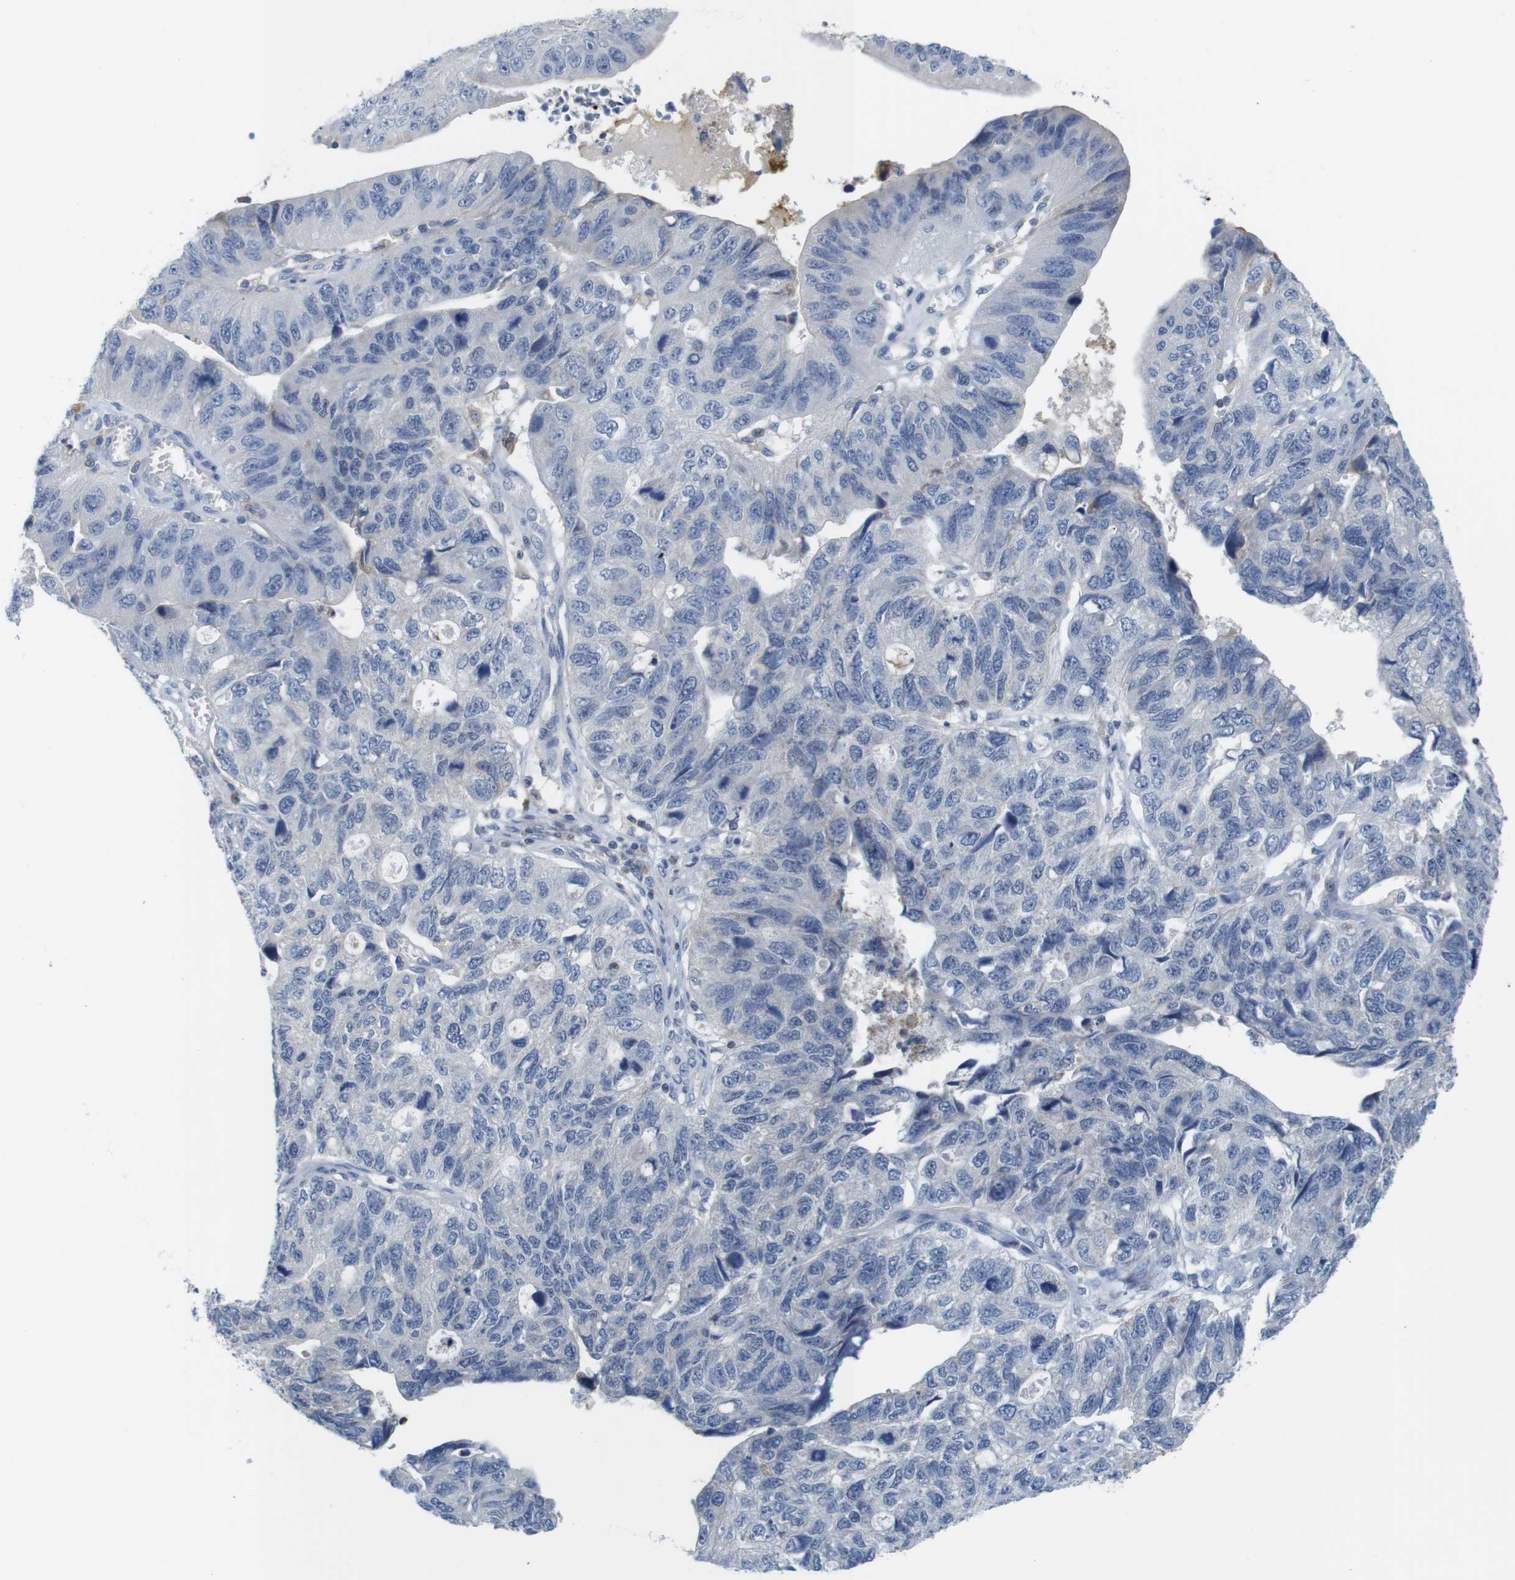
{"staining": {"intensity": "negative", "quantity": "none", "location": "none"}, "tissue": "stomach cancer", "cell_type": "Tumor cells", "image_type": "cancer", "snomed": [{"axis": "morphology", "description": "Adenocarcinoma, NOS"}, {"axis": "topography", "description": "Stomach"}], "caption": "Immunohistochemistry of human stomach cancer (adenocarcinoma) demonstrates no staining in tumor cells.", "gene": "OTOF", "patient": {"sex": "male", "age": 59}}